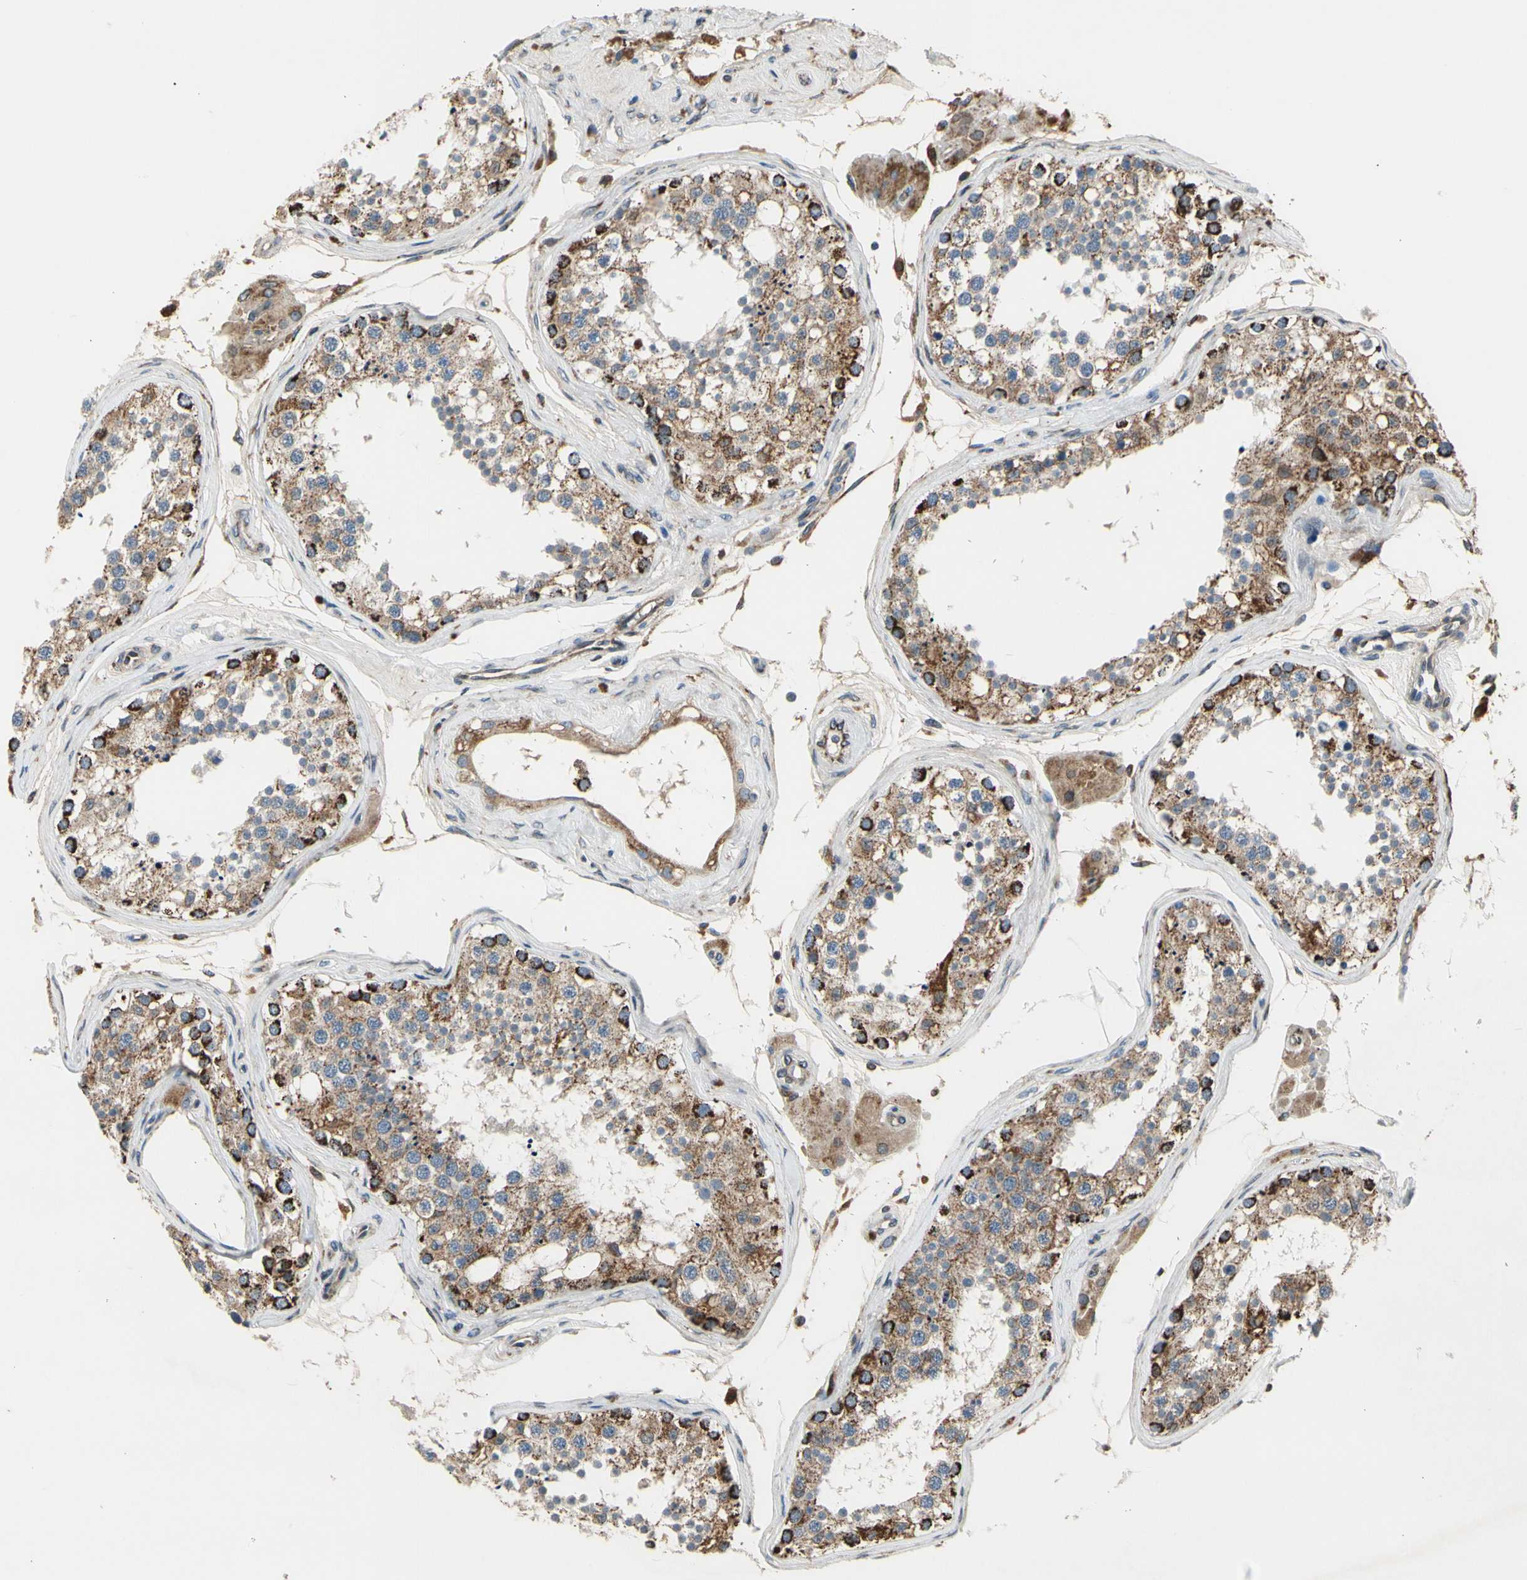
{"staining": {"intensity": "strong", "quantity": "25%-75%", "location": "cytoplasmic/membranous"}, "tissue": "testis", "cell_type": "Cells in seminiferous ducts", "image_type": "normal", "snomed": [{"axis": "morphology", "description": "Normal tissue, NOS"}, {"axis": "topography", "description": "Testis"}], "caption": "High-power microscopy captured an immunohistochemistry micrograph of normal testis, revealing strong cytoplasmic/membranous staining in about 25%-75% of cells in seminiferous ducts.", "gene": "NPHP3", "patient": {"sex": "male", "age": 68}}